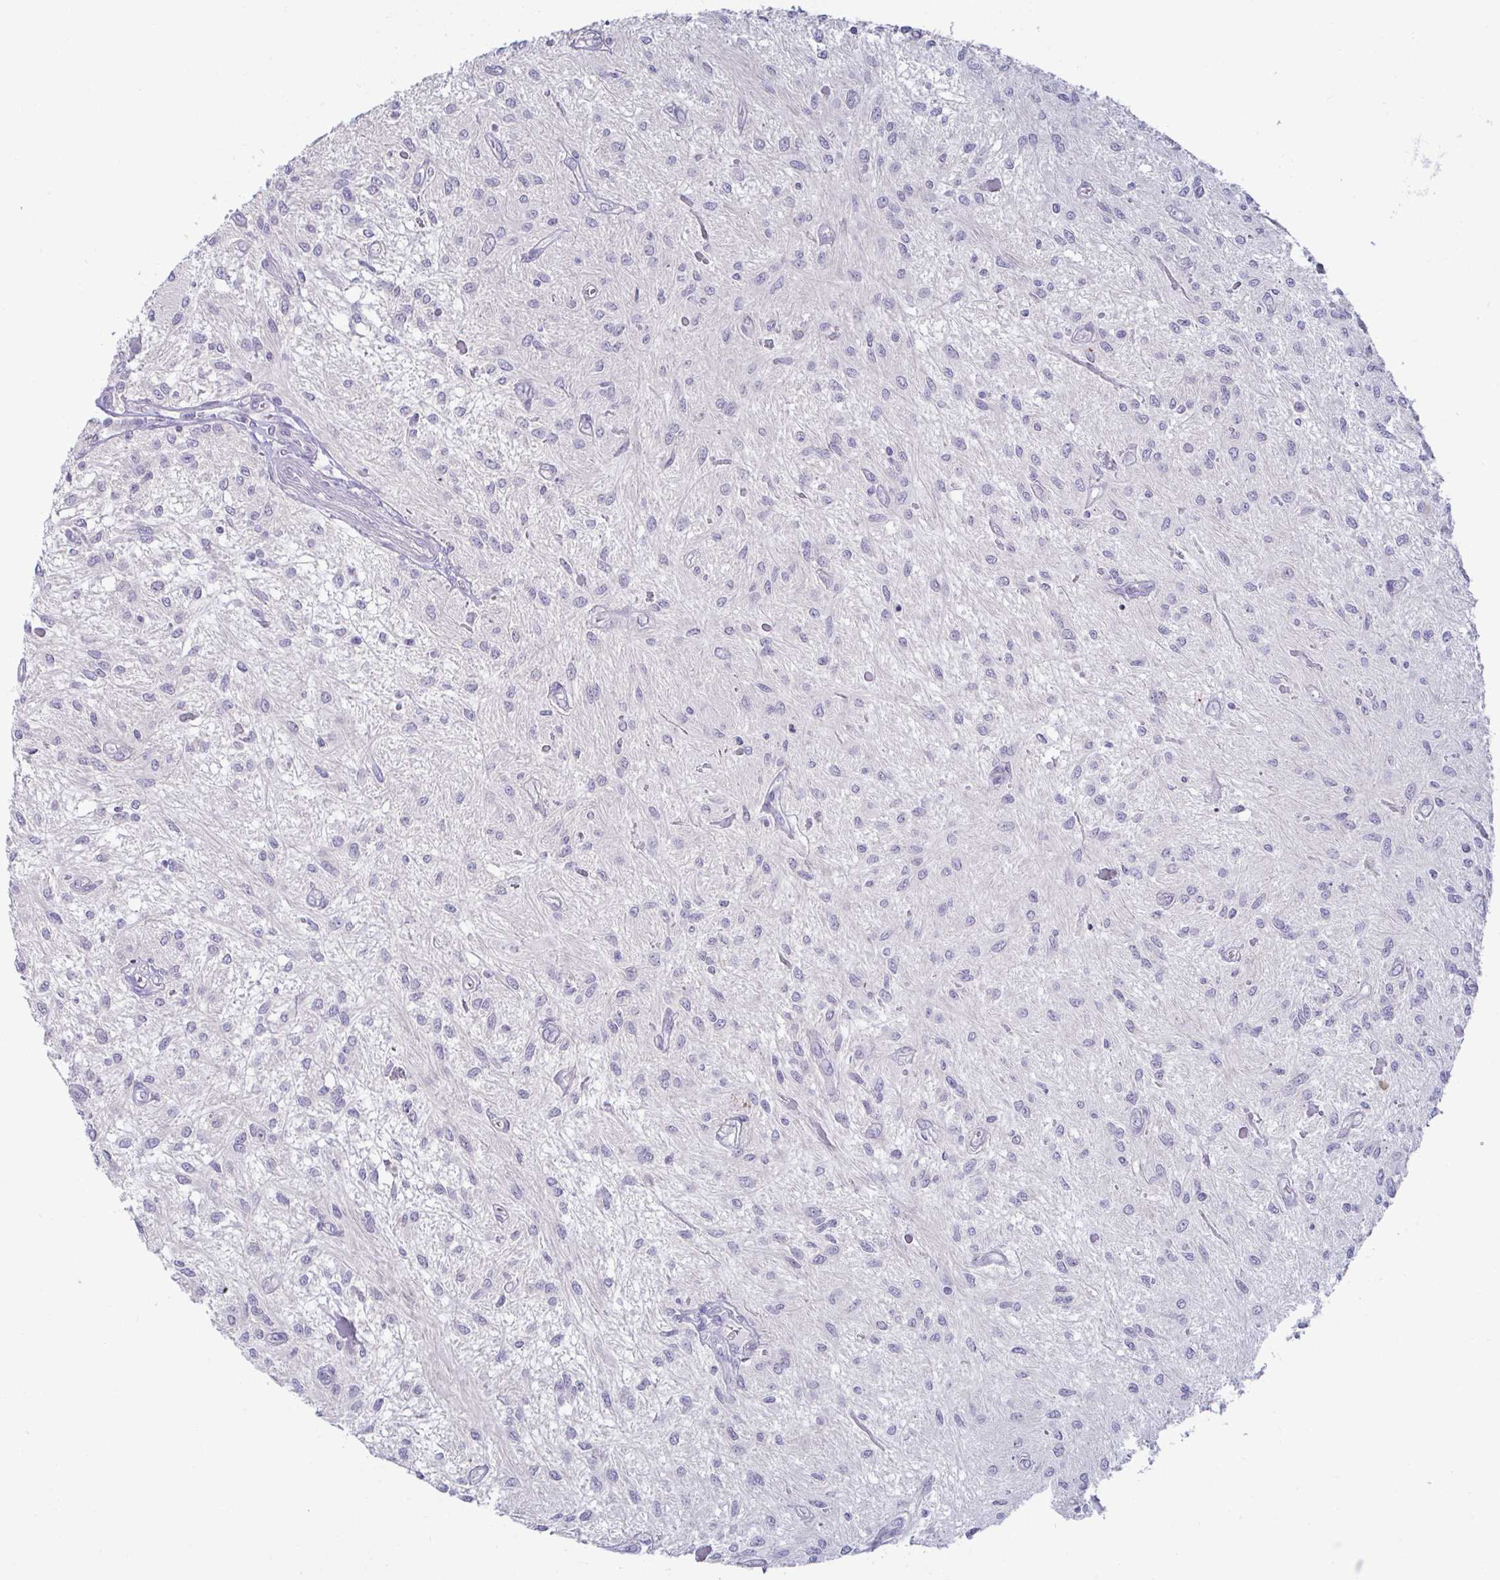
{"staining": {"intensity": "negative", "quantity": "none", "location": "none"}, "tissue": "glioma", "cell_type": "Tumor cells", "image_type": "cancer", "snomed": [{"axis": "morphology", "description": "Glioma, malignant, Low grade"}, {"axis": "topography", "description": "Cerebellum"}], "caption": "This histopathology image is of glioma stained with IHC to label a protein in brown with the nuclei are counter-stained blue. There is no expression in tumor cells. The staining is performed using DAB brown chromogen with nuclei counter-stained in using hematoxylin.", "gene": "GSTM1", "patient": {"sex": "female", "age": 14}}